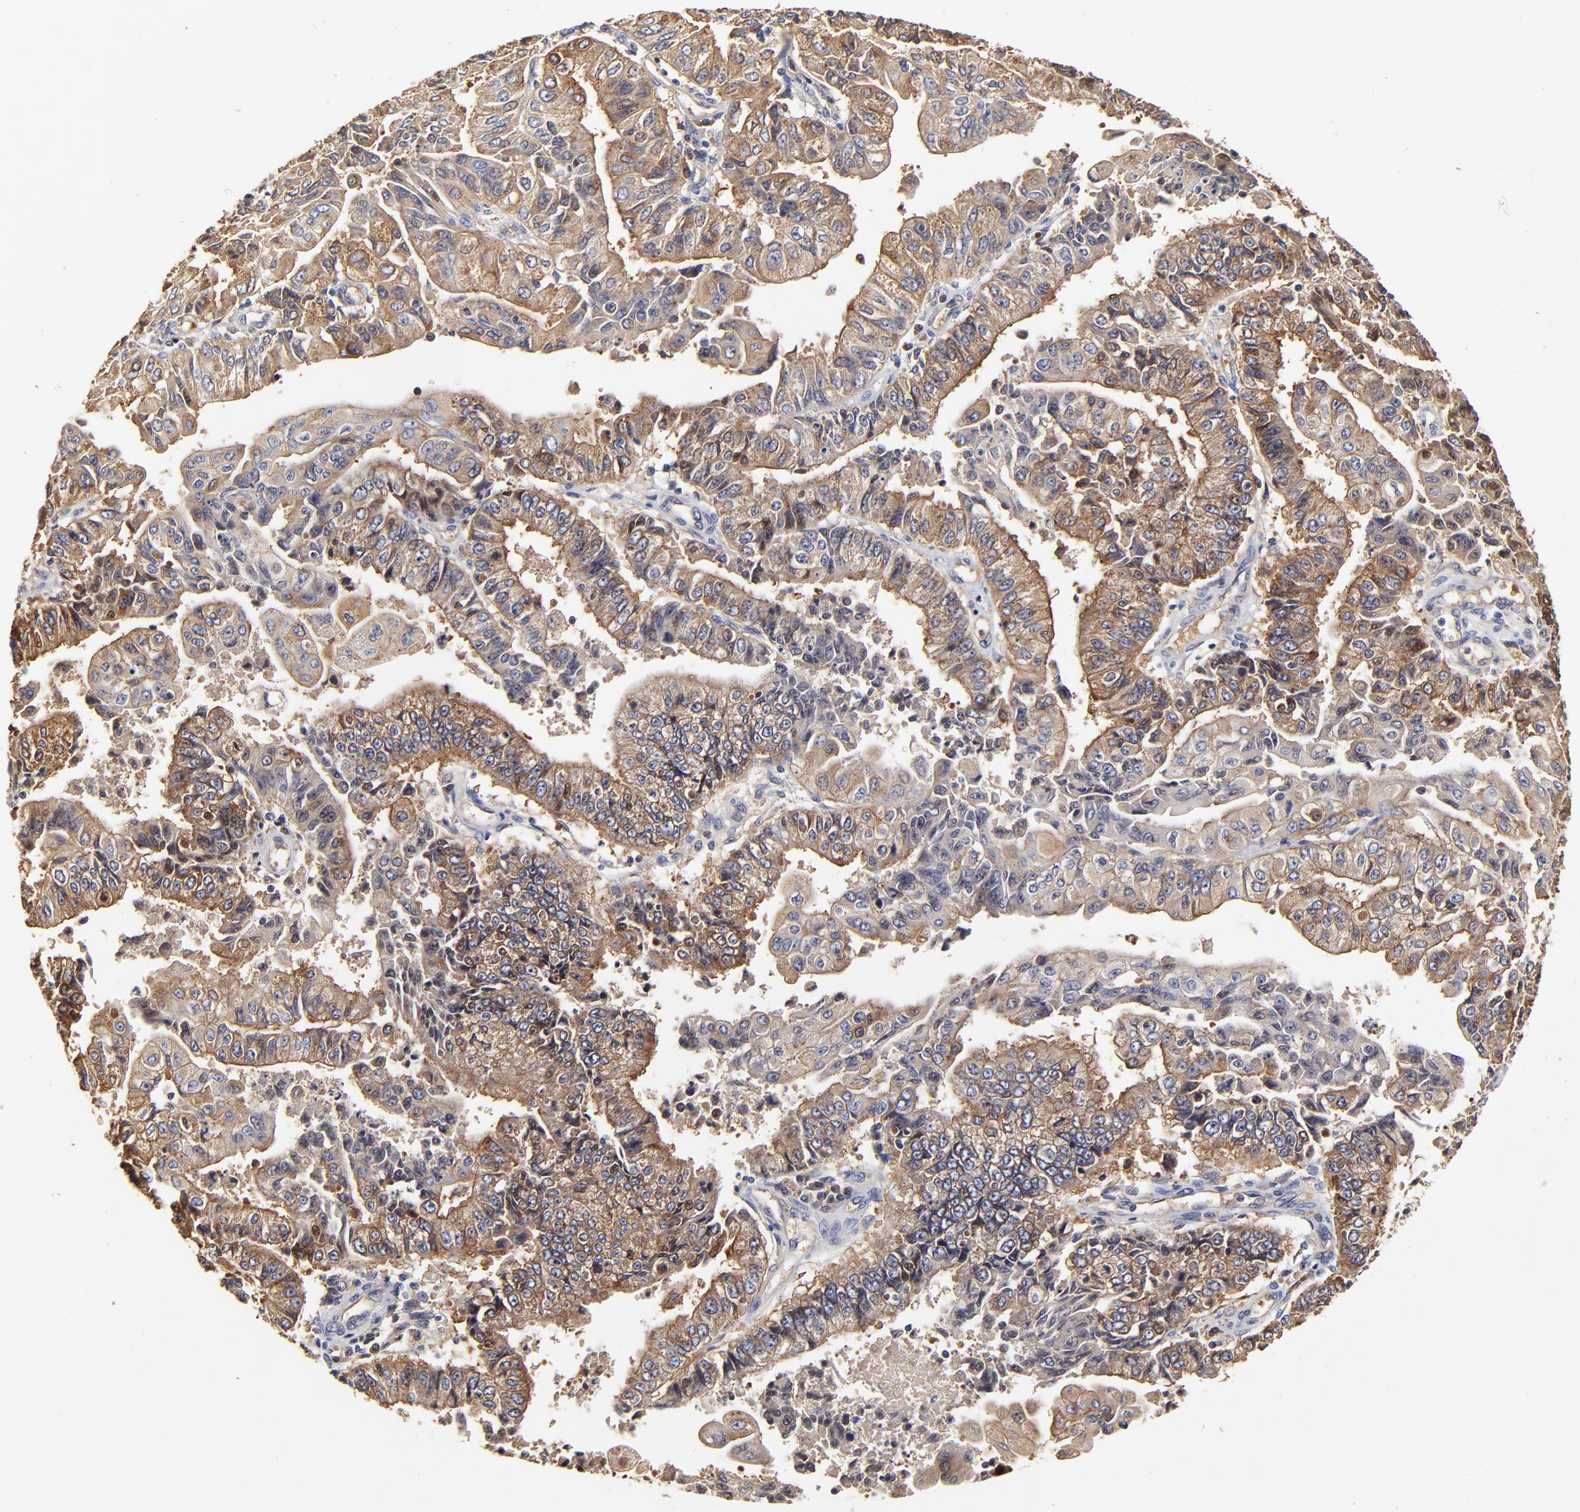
{"staining": {"intensity": "moderate", "quantity": ">75%", "location": "cytoplasmic/membranous"}, "tissue": "endometrial cancer", "cell_type": "Tumor cells", "image_type": "cancer", "snomed": [{"axis": "morphology", "description": "Adenocarcinoma, NOS"}, {"axis": "topography", "description": "Endometrium"}], "caption": "The immunohistochemical stain highlights moderate cytoplasmic/membranous expression in tumor cells of endometrial cancer (adenocarcinoma) tissue.", "gene": "CD2AP", "patient": {"sex": "female", "age": 75}}